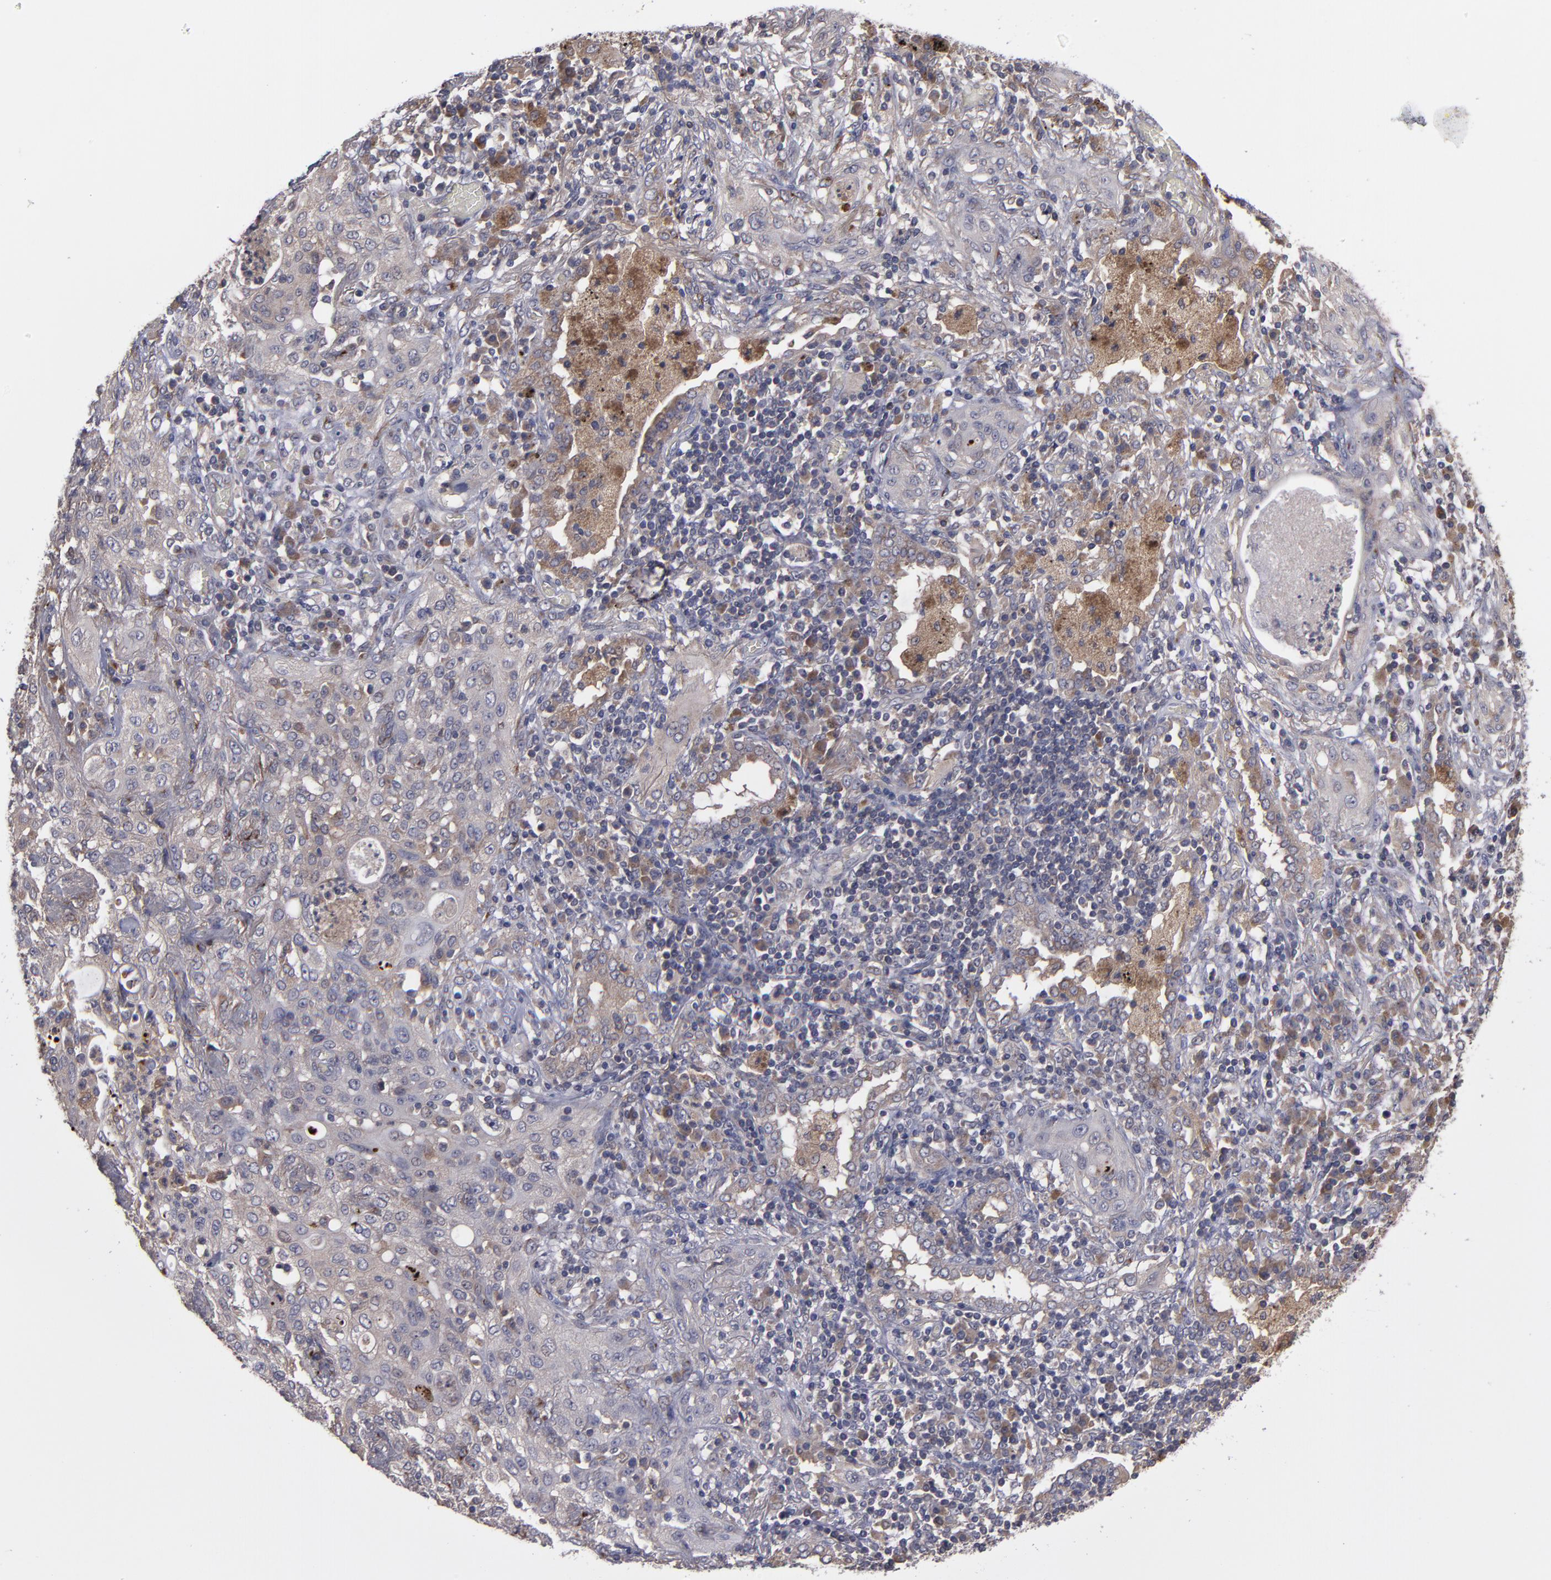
{"staining": {"intensity": "weak", "quantity": ">75%", "location": "cytoplasmic/membranous"}, "tissue": "lung cancer", "cell_type": "Tumor cells", "image_type": "cancer", "snomed": [{"axis": "morphology", "description": "Squamous cell carcinoma, NOS"}, {"axis": "topography", "description": "Lung"}], "caption": "IHC photomicrograph of human lung cancer (squamous cell carcinoma) stained for a protein (brown), which shows low levels of weak cytoplasmic/membranous staining in approximately >75% of tumor cells.", "gene": "MMP11", "patient": {"sex": "female", "age": 47}}